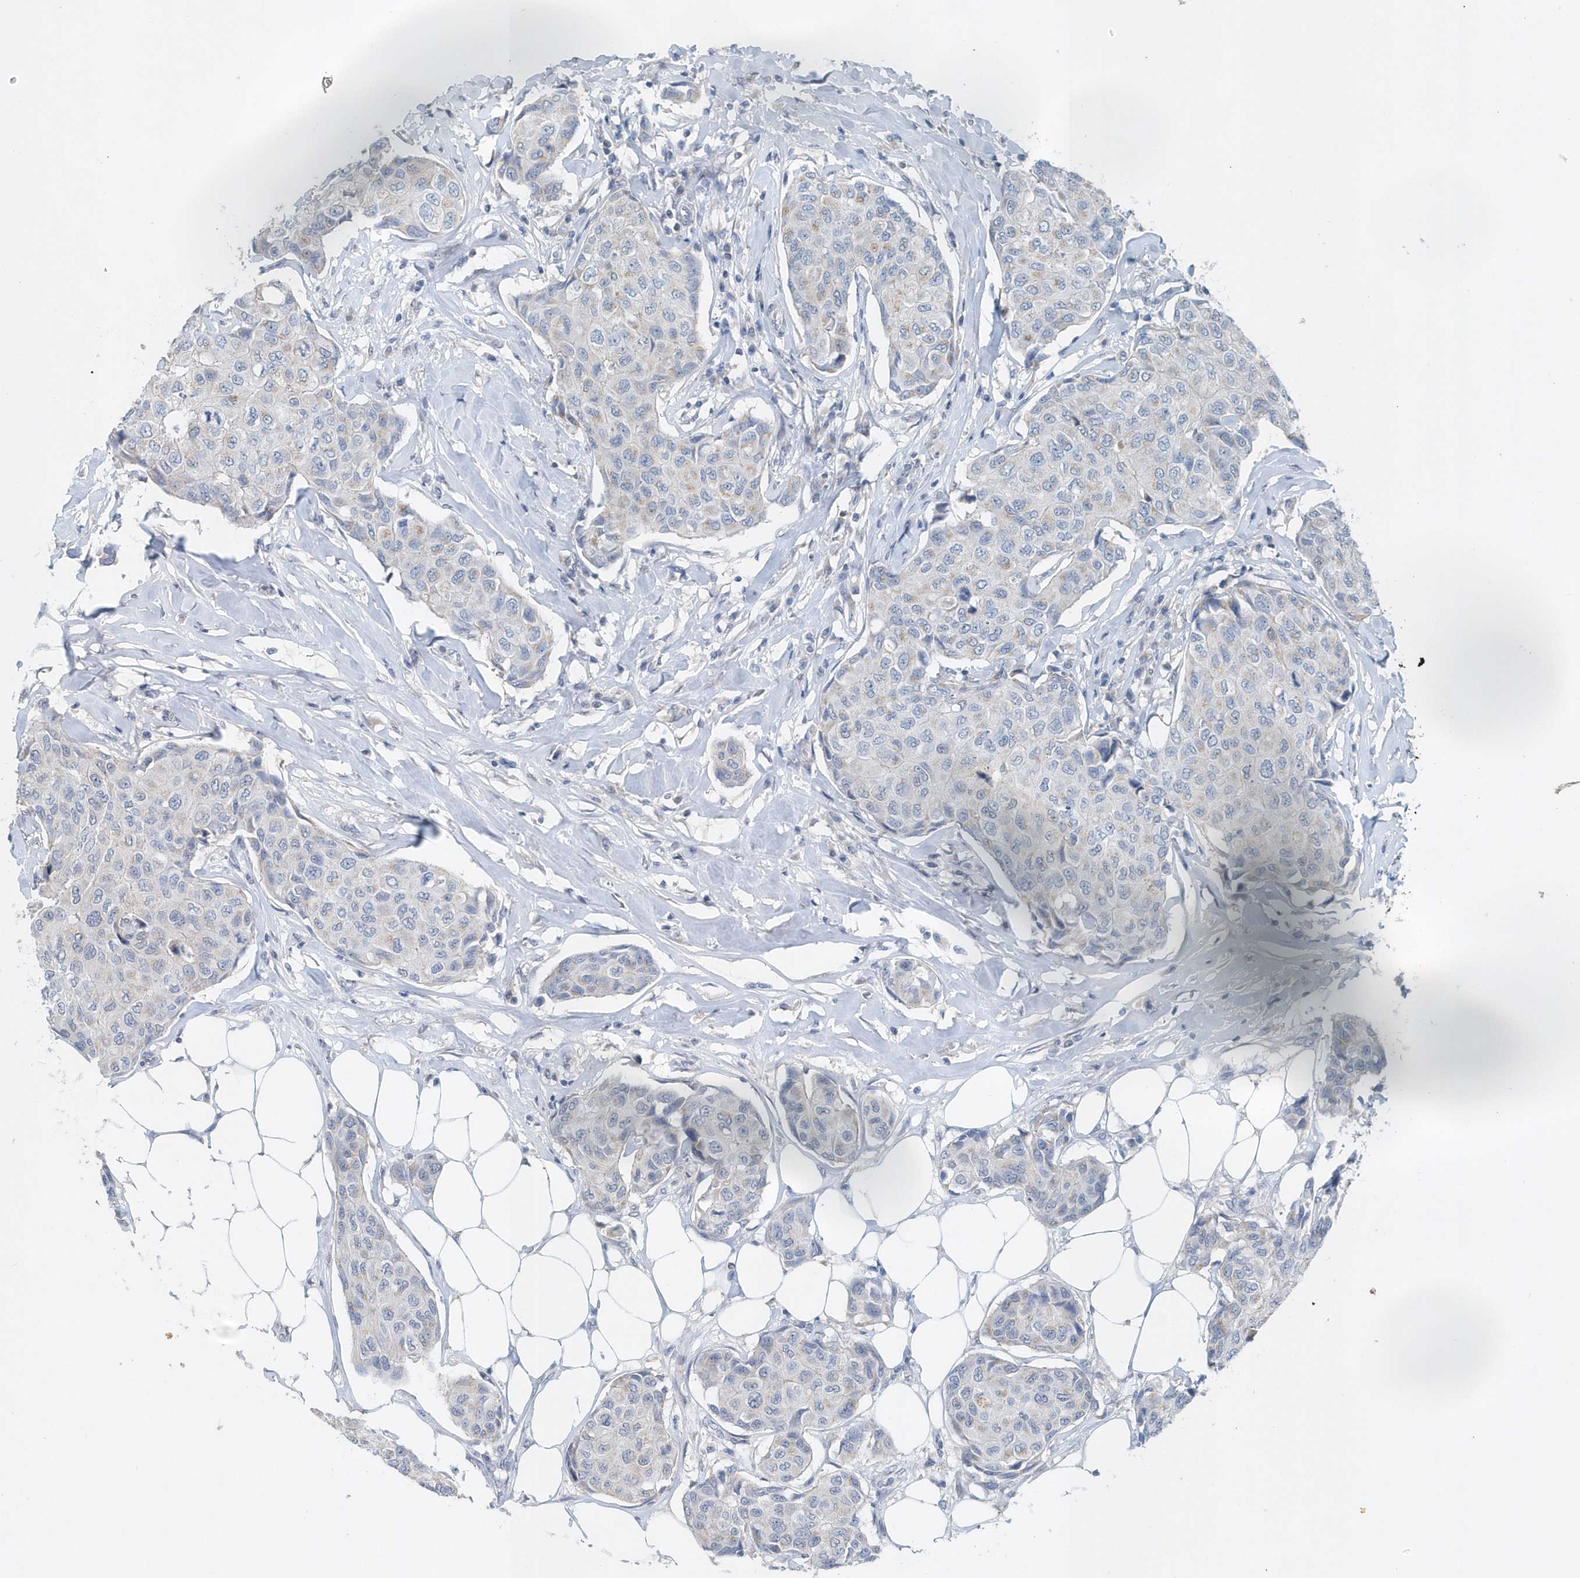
{"staining": {"intensity": "negative", "quantity": "none", "location": "none"}, "tissue": "breast cancer", "cell_type": "Tumor cells", "image_type": "cancer", "snomed": [{"axis": "morphology", "description": "Duct carcinoma"}, {"axis": "topography", "description": "Breast"}], "caption": "DAB (3,3'-diaminobenzidine) immunohistochemical staining of human intraductal carcinoma (breast) exhibits no significant expression in tumor cells.", "gene": "PFN2", "patient": {"sex": "female", "age": 80}}